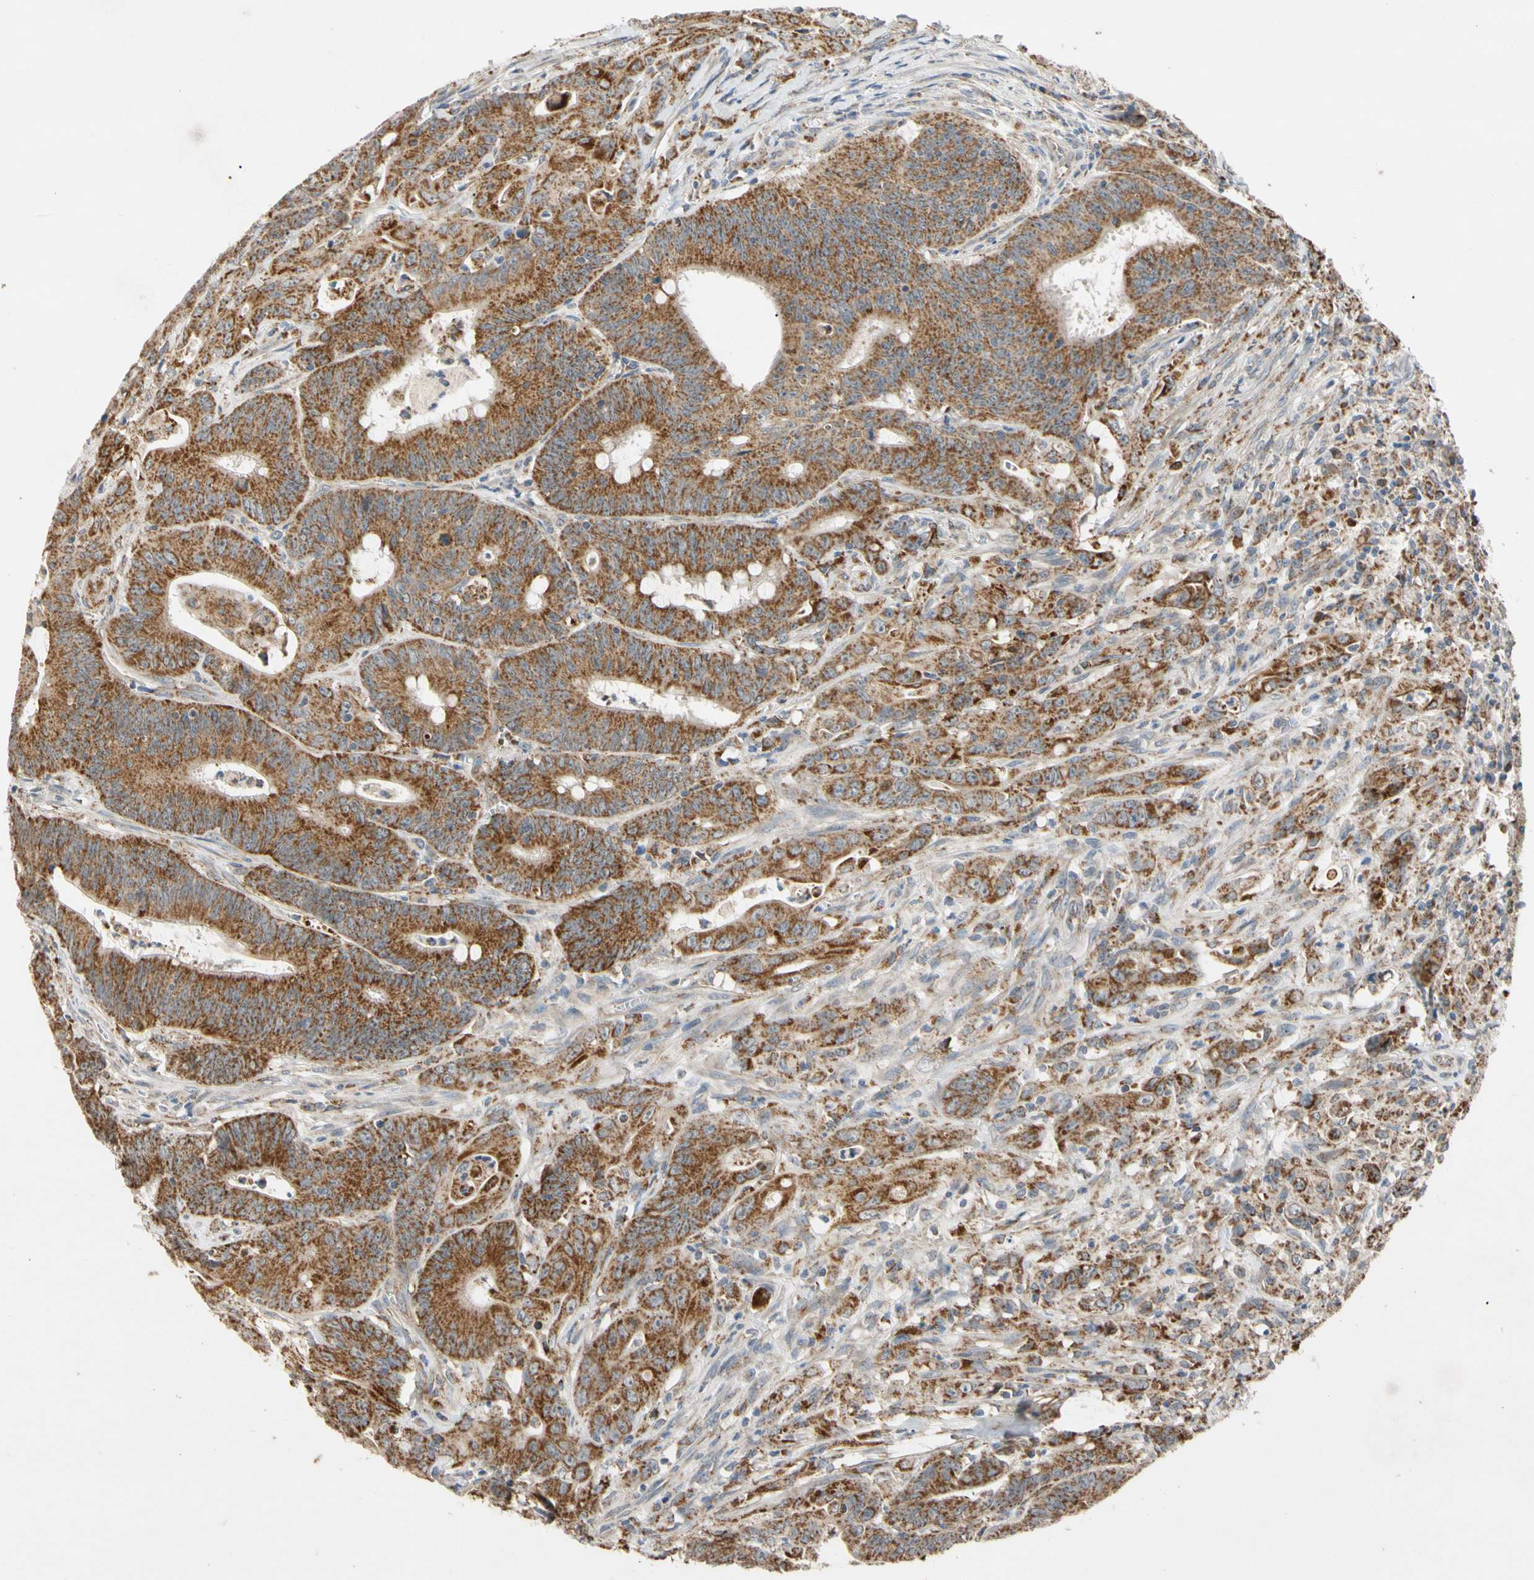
{"staining": {"intensity": "strong", "quantity": ">75%", "location": "cytoplasmic/membranous"}, "tissue": "colorectal cancer", "cell_type": "Tumor cells", "image_type": "cancer", "snomed": [{"axis": "morphology", "description": "Adenocarcinoma, NOS"}, {"axis": "topography", "description": "Colon"}], "caption": "There is high levels of strong cytoplasmic/membranous positivity in tumor cells of colorectal cancer (adenocarcinoma), as demonstrated by immunohistochemical staining (brown color).", "gene": "GPD2", "patient": {"sex": "male", "age": 45}}